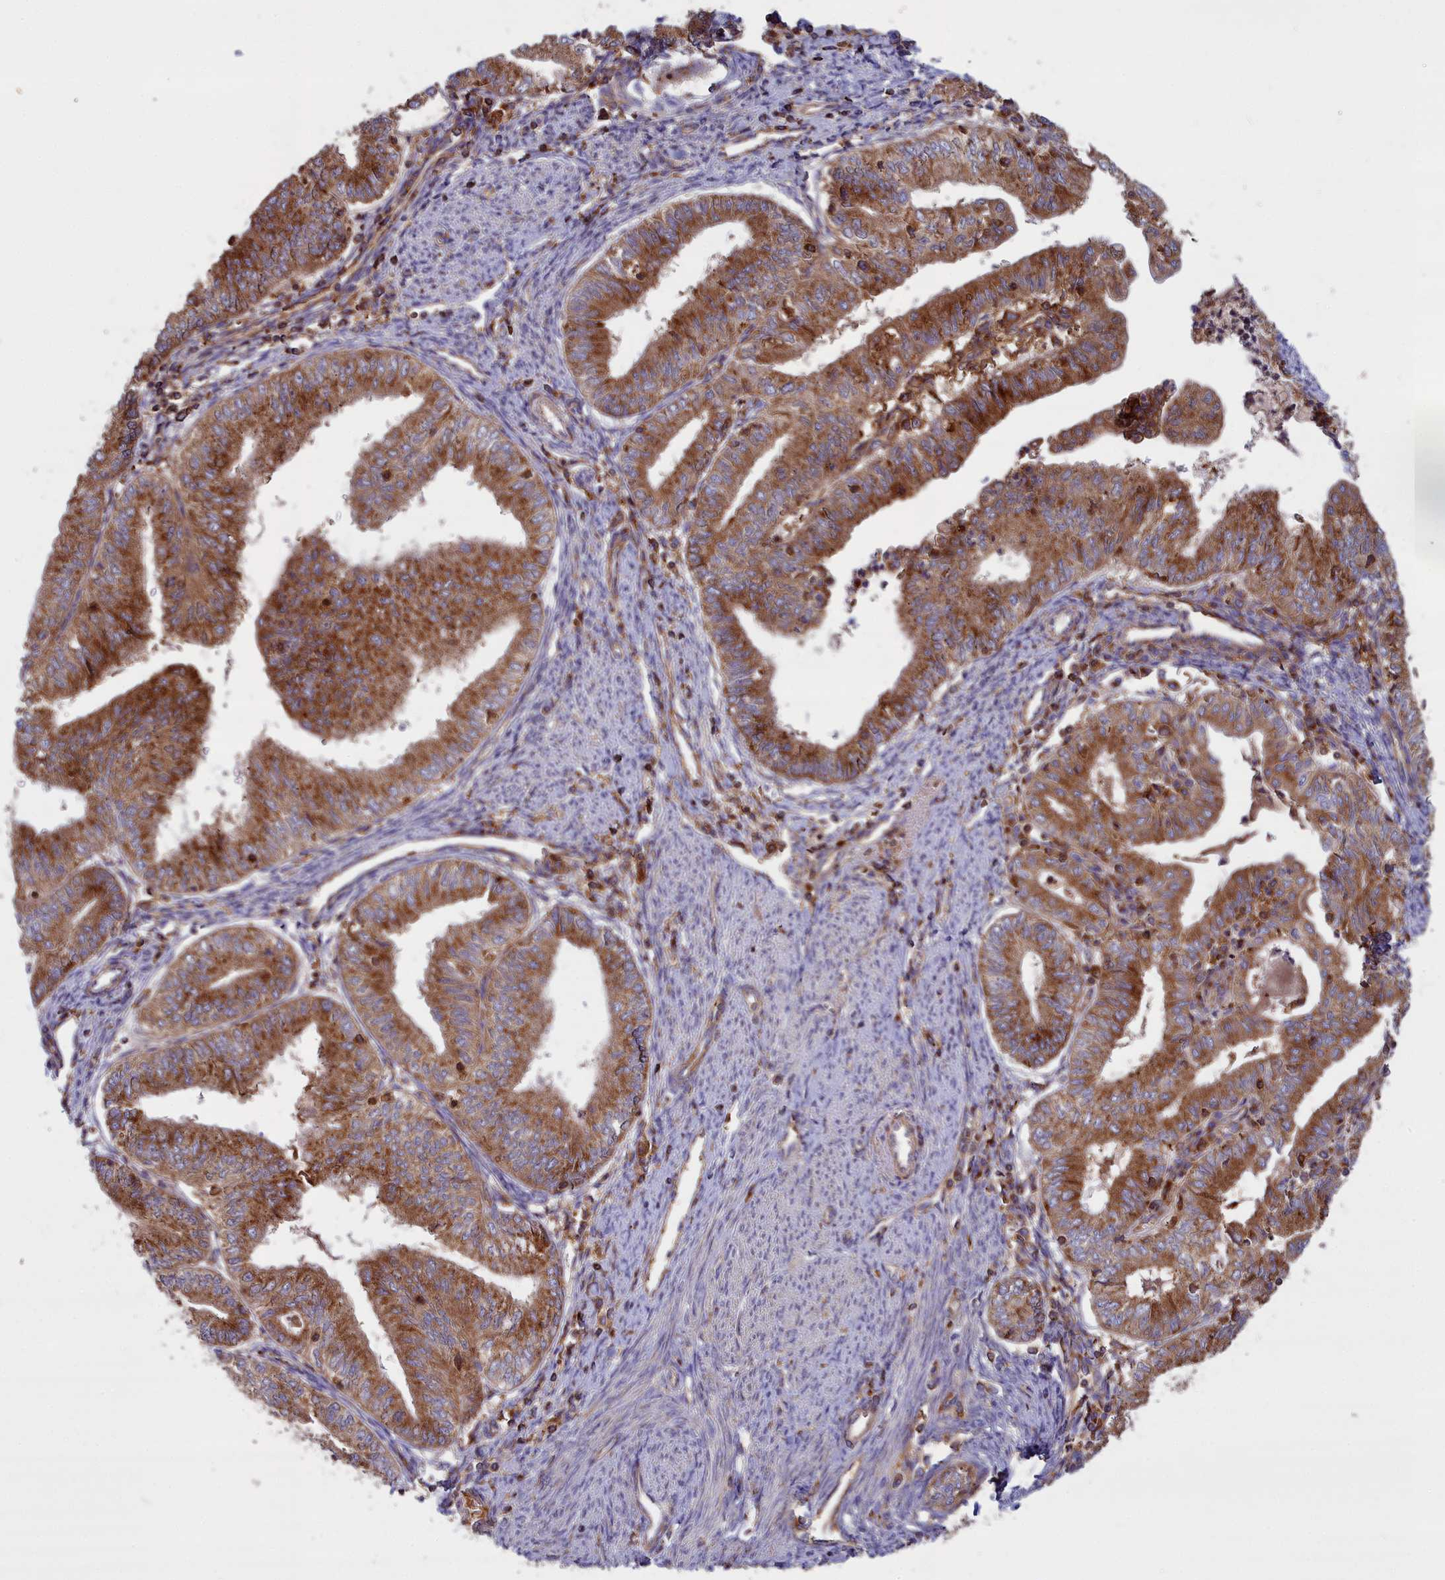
{"staining": {"intensity": "strong", "quantity": ">75%", "location": "cytoplasmic/membranous"}, "tissue": "endometrial cancer", "cell_type": "Tumor cells", "image_type": "cancer", "snomed": [{"axis": "morphology", "description": "Adenocarcinoma, NOS"}, {"axis": "topography", "description": "Endometrium"}], "caption": "Strong cytoplasmic/membranous expression is seen in about >75% of tumor cells in adenocarcinoma (endometrial).", "gene": "LNPEP", "patient": {"sex": "female", "age": 66}}